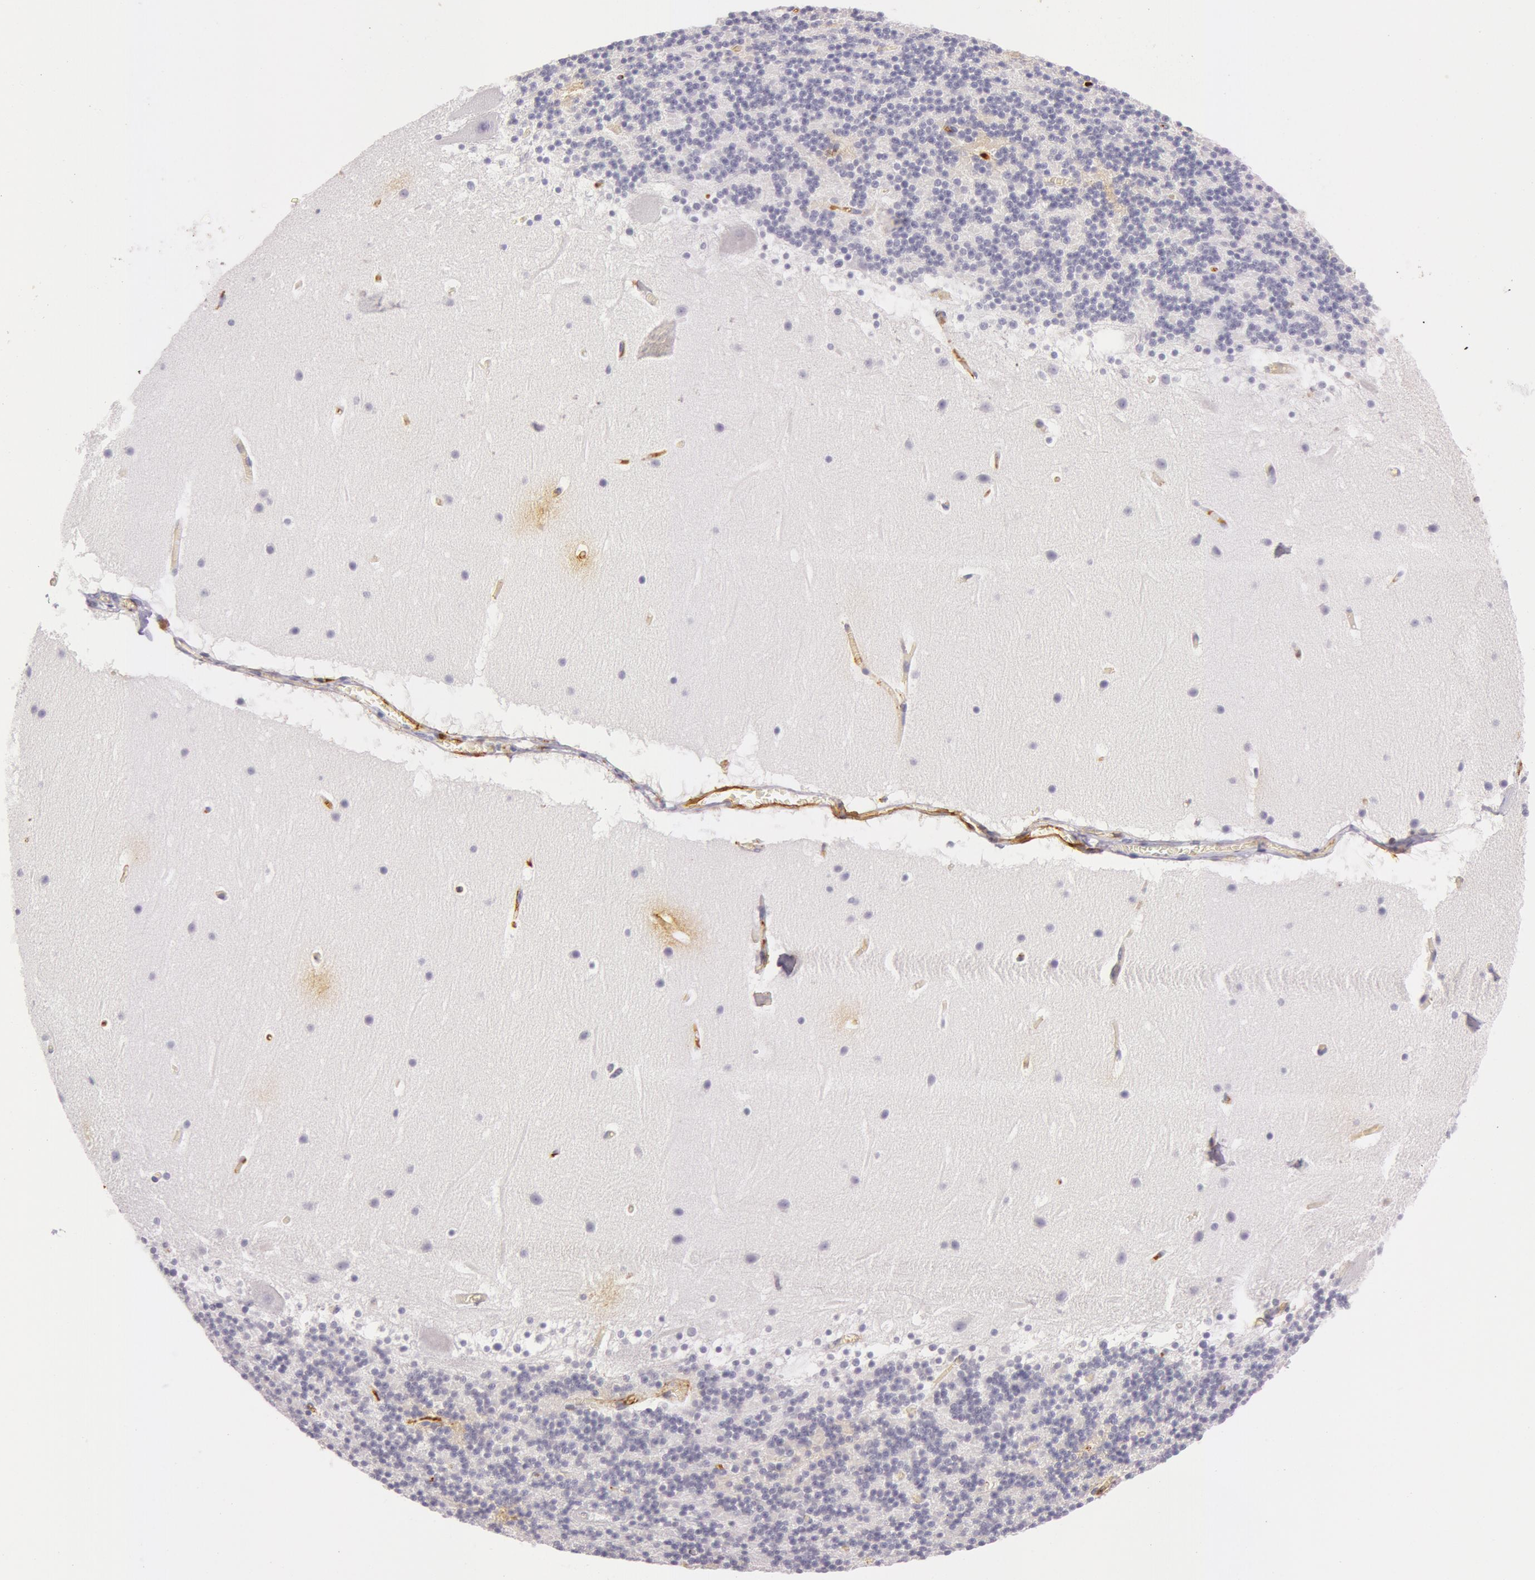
{"staining": {"intensity": "negative", "quantity": "none", "location": "none"}, "tissue": "cerebellum", "cell_type": "Cells in granular layer", "image_type": "normal", "snomed": [{"axis": "morphology", "description": "Normal tissue, NOS"}, {"axis": "topography", "description": "Cerebellum"}], "caption": "This is an IHC micrograph of benign human cerebellum. There is no staining in cells in granular layer.", "gene": "C4BPA", "patient": {"sex": "male", "age": 45}}